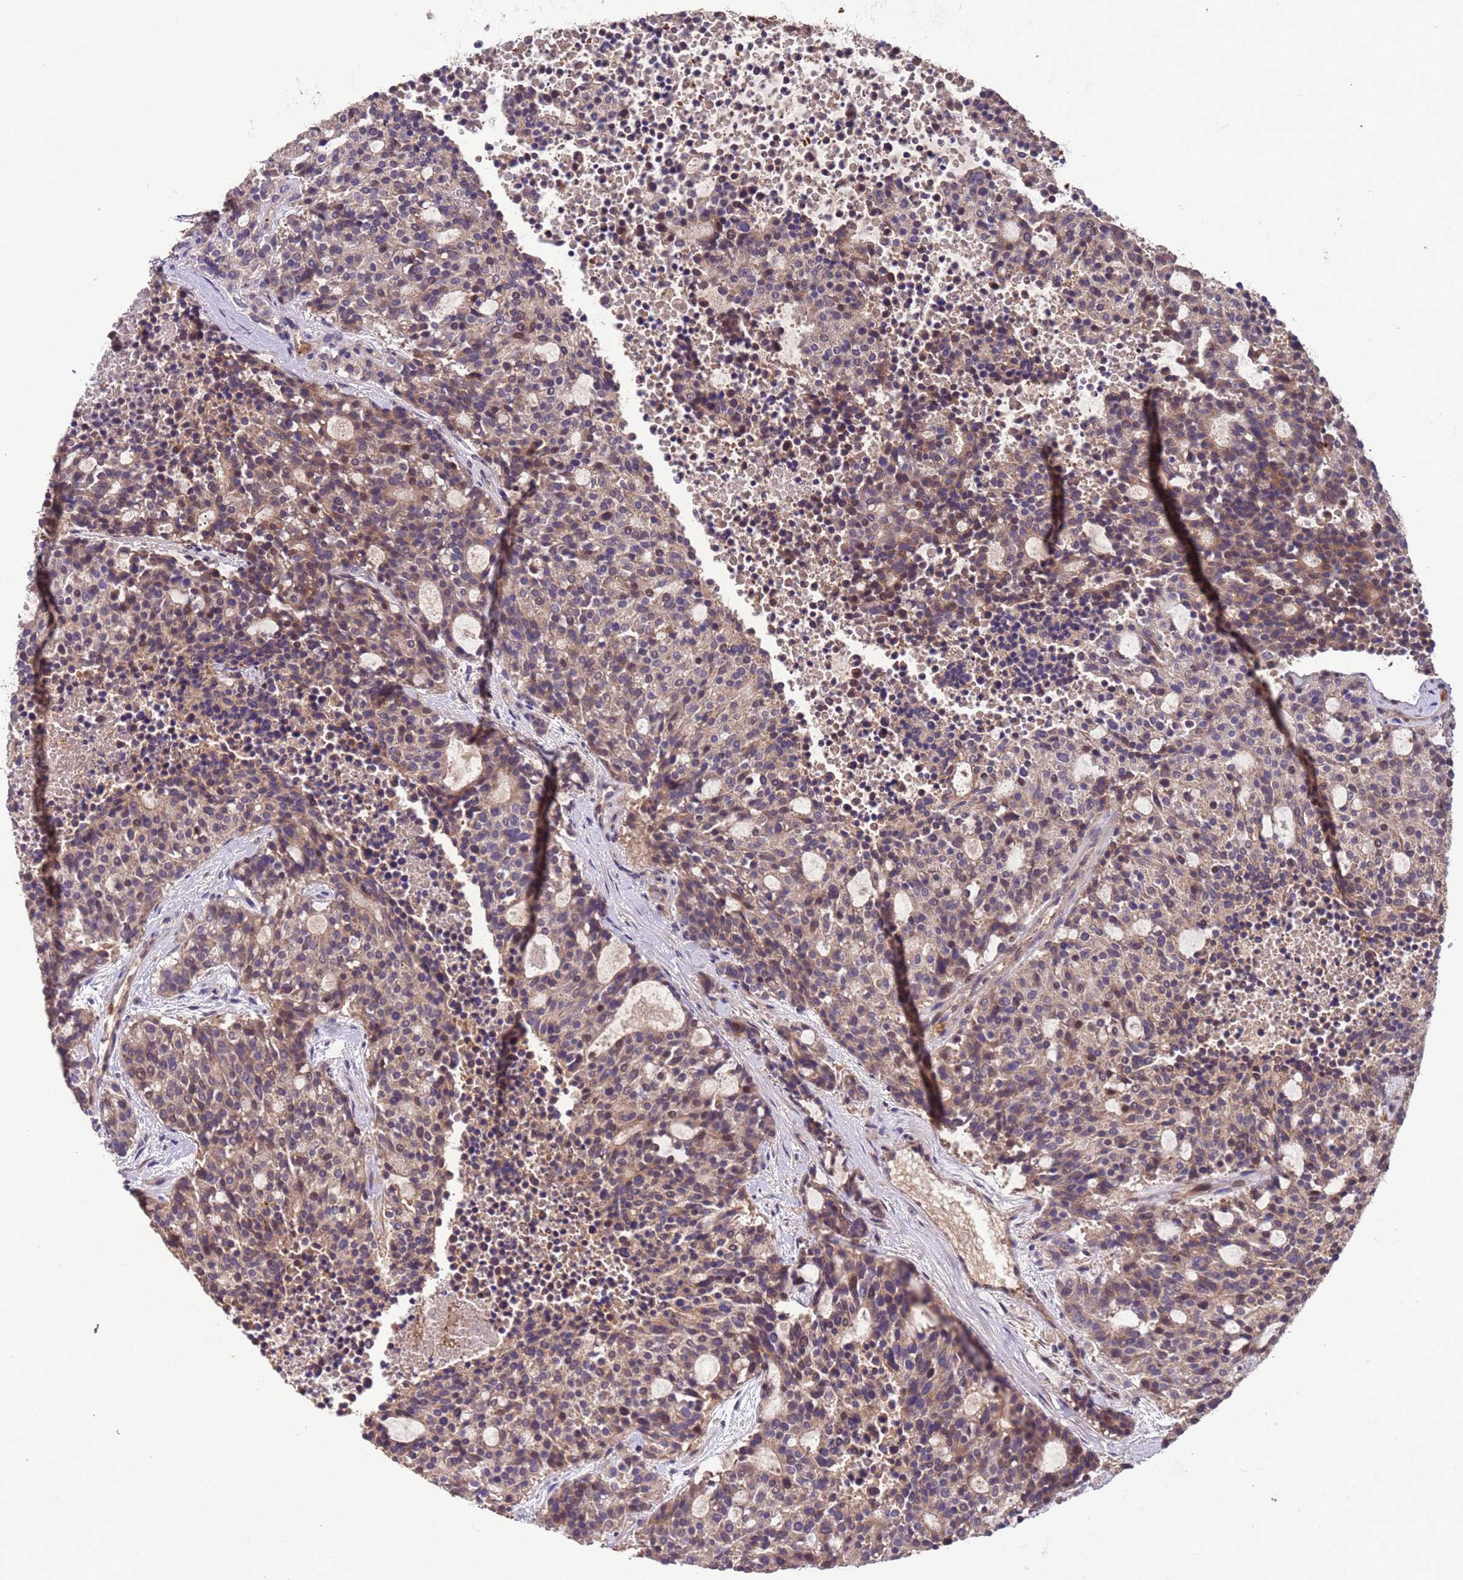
{"staining": {"intensity": "weak", "quantity": ">75%", "location": "cytoplasmic/membranous"}, "tissue": "carcinoid", "cell_type": "Tumor cells", "image_type": "cancer", "snomed": [{"axis": "morphology", "description": "Carcinoid, malignant, NOS"}, {"axis": "topography", "description": "Pancreas"}], "caption": "Carcinoid tissue shows weak cytoplasmic/membranous staining in approximately >75% of tumor cells, visualized by immunohistochemistry.", "gene": "CCDC184", "patient": {"sex": "female", "age": 54}}